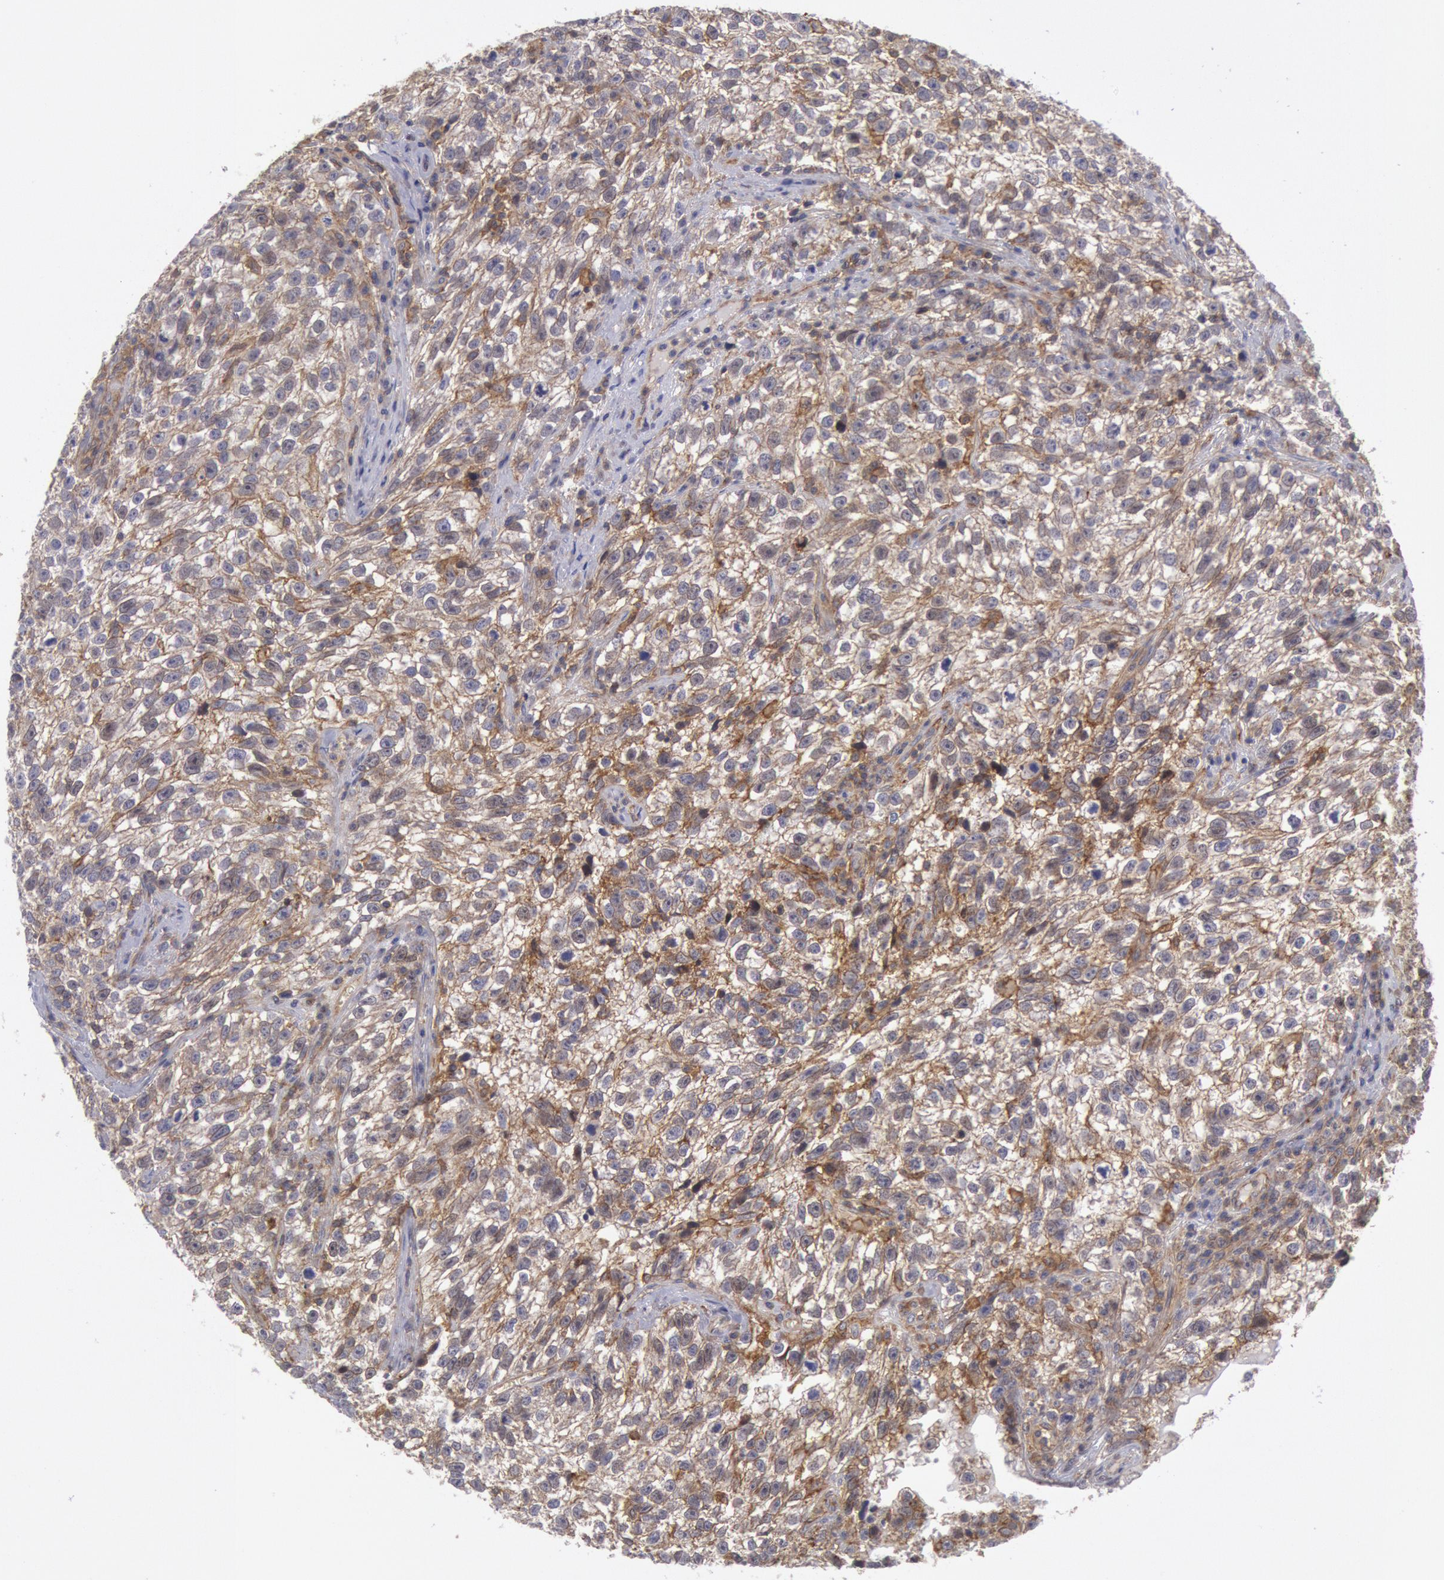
{"staining": {"intensity": "moderate", "quantity": "25%-75%", "location": "cytoplasmic/membranous"}, "tissue": "testis cancer", "cell_type": "Tumor cells", "image_type": "cancer", "snomed": [{"axis": "morphology", "description": "Seminoma, NOS"}, {"axis": "topography", "description": "Testis"}], "caption": "Moderate cytoplasmic/membranous positivity for a protein is present in approximately 25%-75% of tumor cells of seminoma (testis) using immunohistochemistry.", "gene": "STX4", "patient": {"sex": "male", "age": 38}}